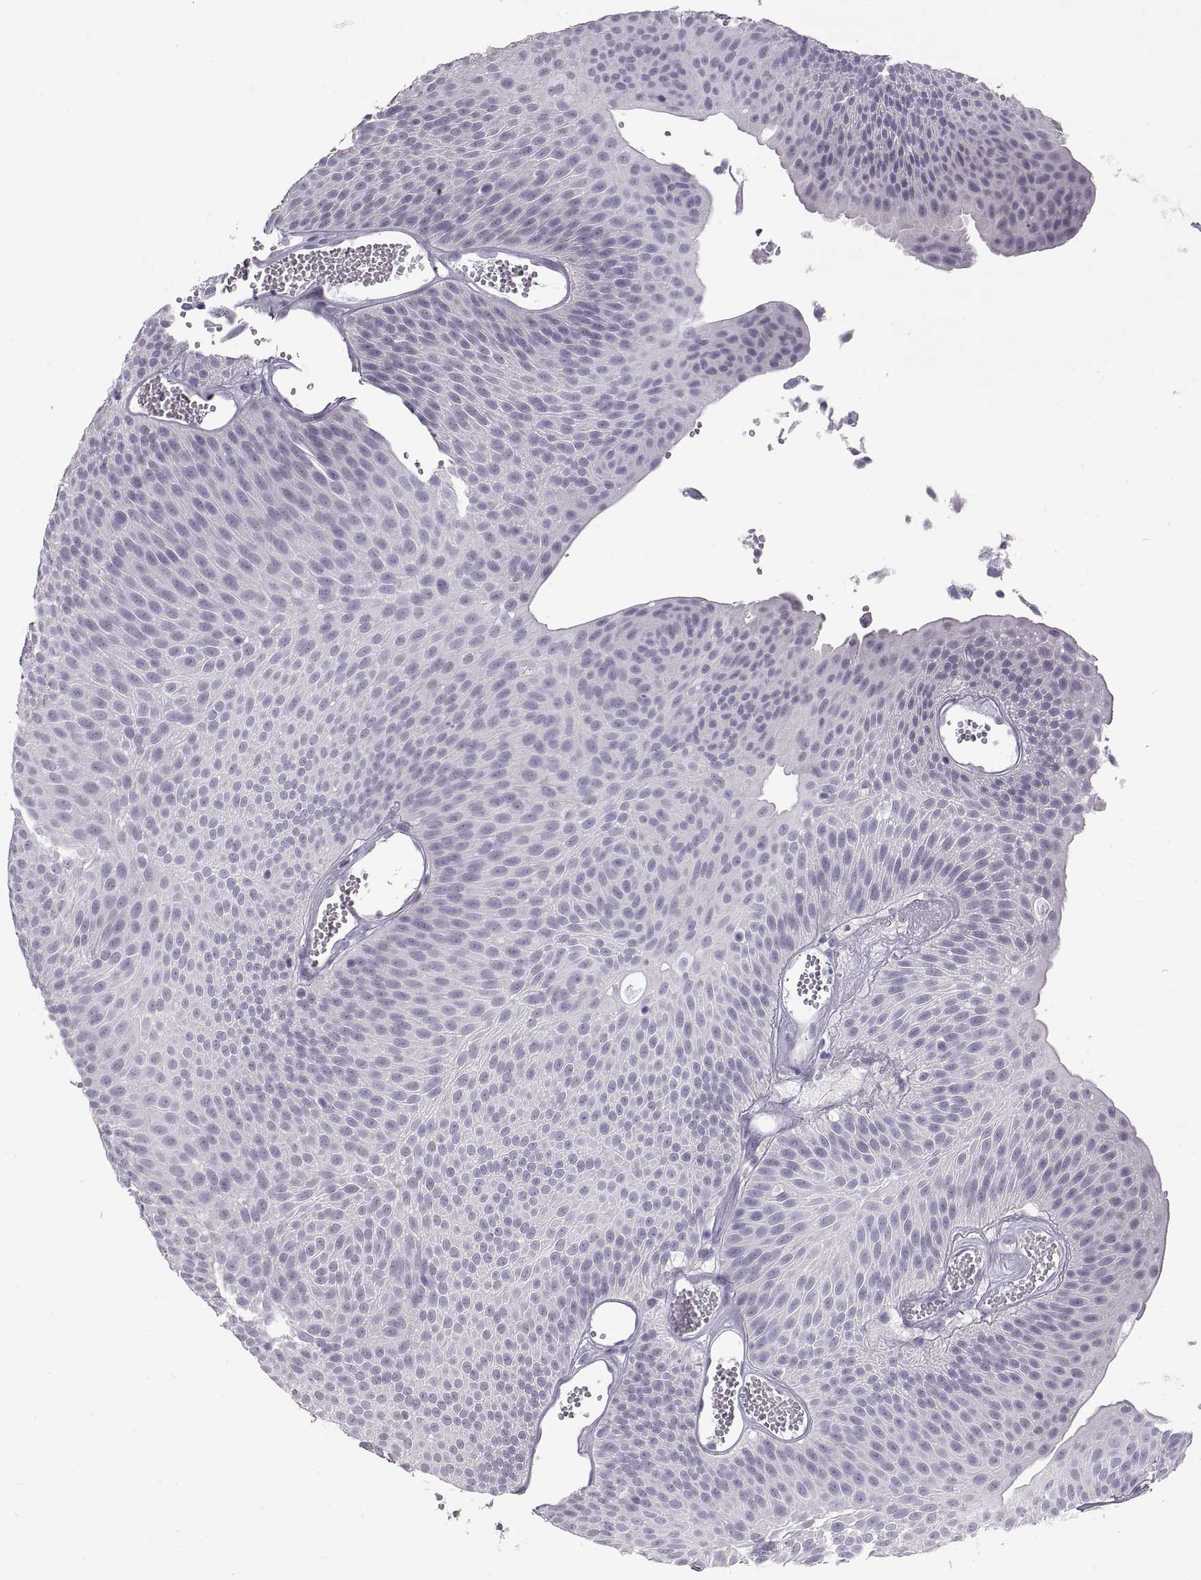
{"staining": {"intensity": "negative", "quantity": "none", "location": "none"}, "tissue": "urothelial cancer", "cell_type": "Tumor cells", "image_type": "cancer", "snomed": [{"axis": "morphology", "description": "Urothelial carcinoma, Low grade"}, {"axis": "topography", "description": "Urinary bladder"}], "caption": "Tumor cells show no significant positivity in low-grade urothelial carcinoma. (Brightfield microscopy of DAB (3,3'-diaminobenzidine) immunohistochemistry (IHC) at high magnification).", "gene": "SPACDR", "patient": {"sex": "male", "age": 52}}